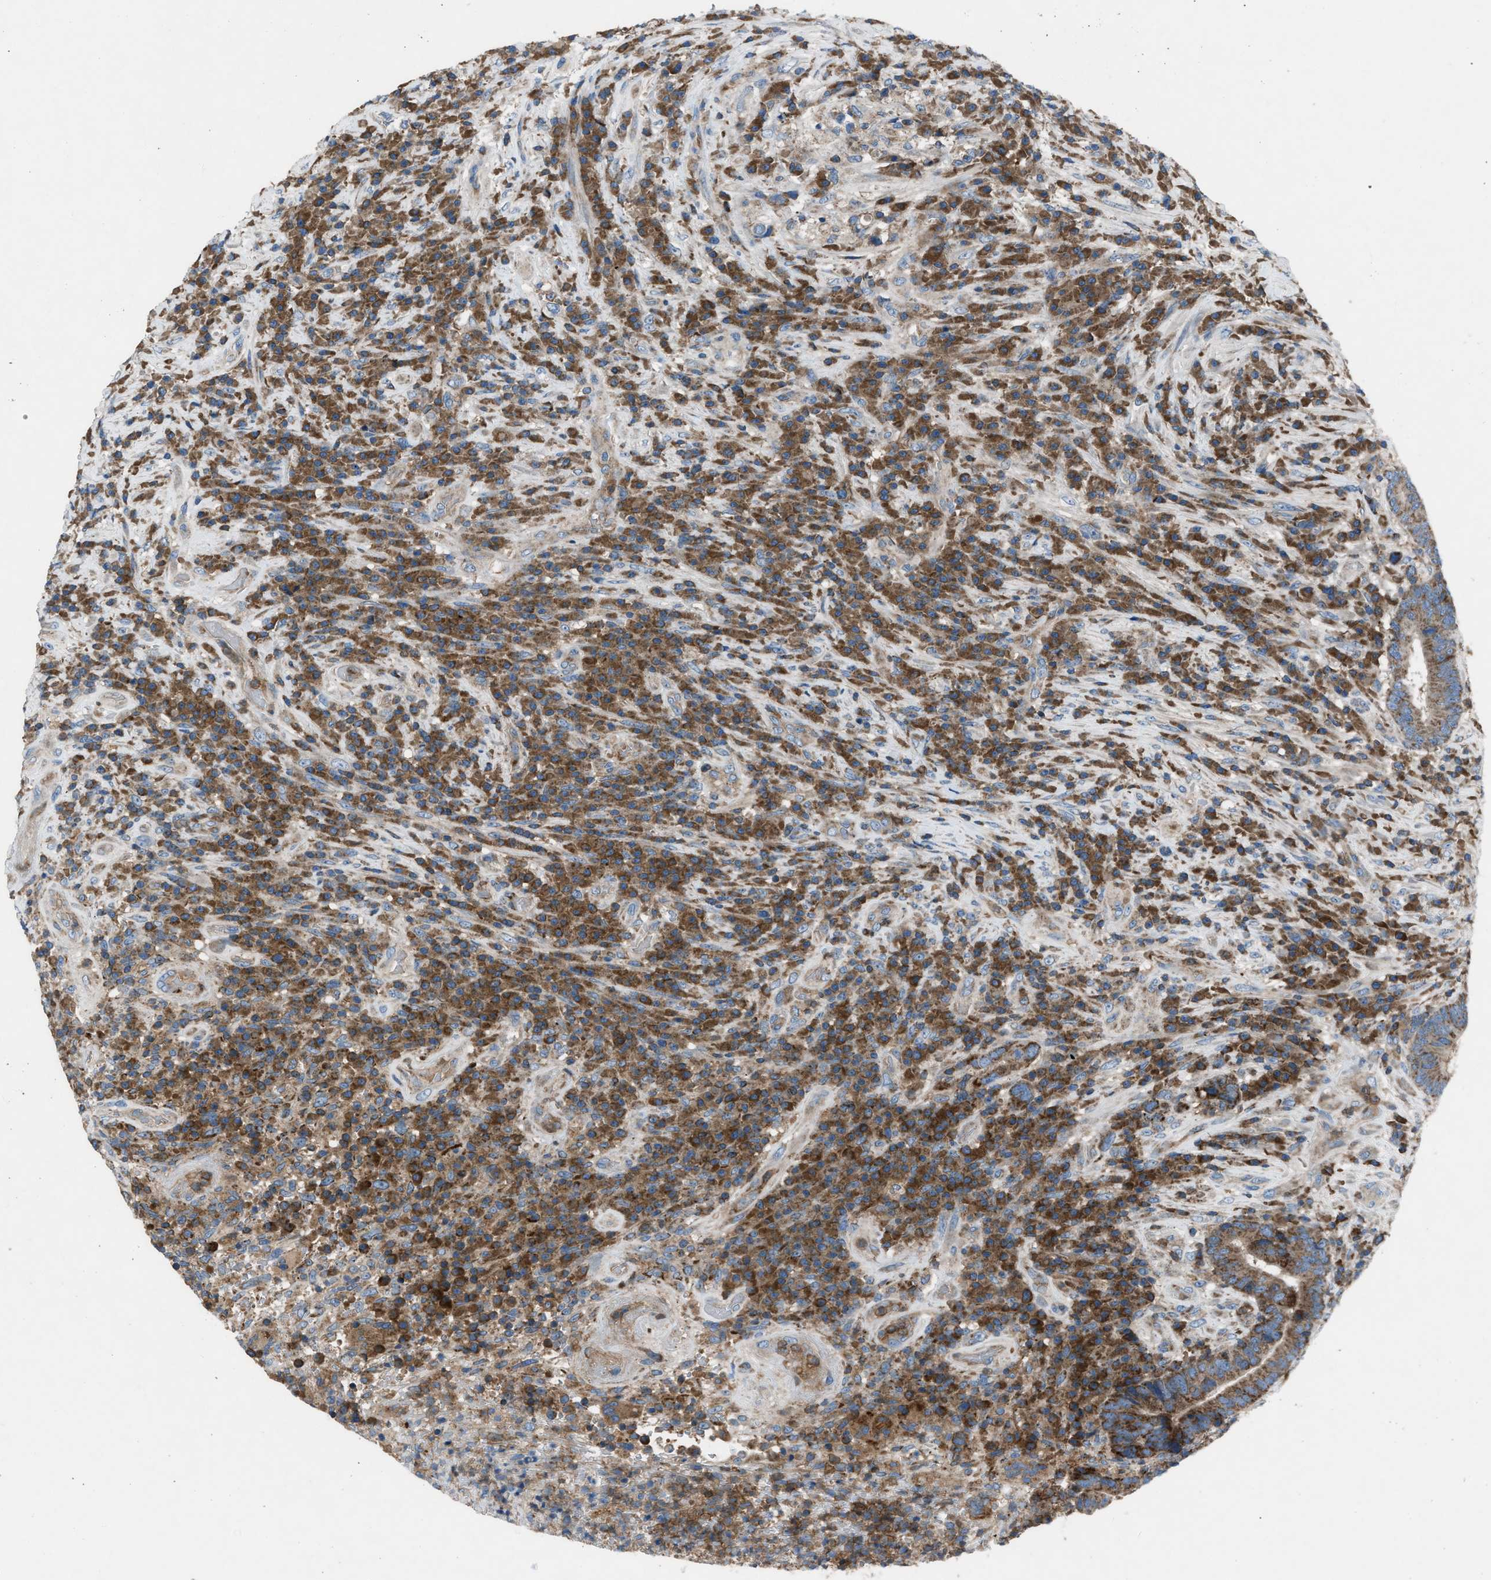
{"staining": {"intensity": "strong", "quantity": ">75%", "location": "cytoplasmic/membranous"}, "tissue": "colorectal cancer", "cell_type": "Tumor cells", "image_type": "cancer", "snomed": [{"axis": "morphology", "description": "Adenocarcinoma, NOS"}, {"axis": "topography", "description": "Rectum"}], "caption": "Strong cytoplasmic/membranous expression is present in approximately >75% of tumor cells in colorectal adenocarcinoma.", "gene": "GRK6", "patient": {"sex": "female", "age": 89}}